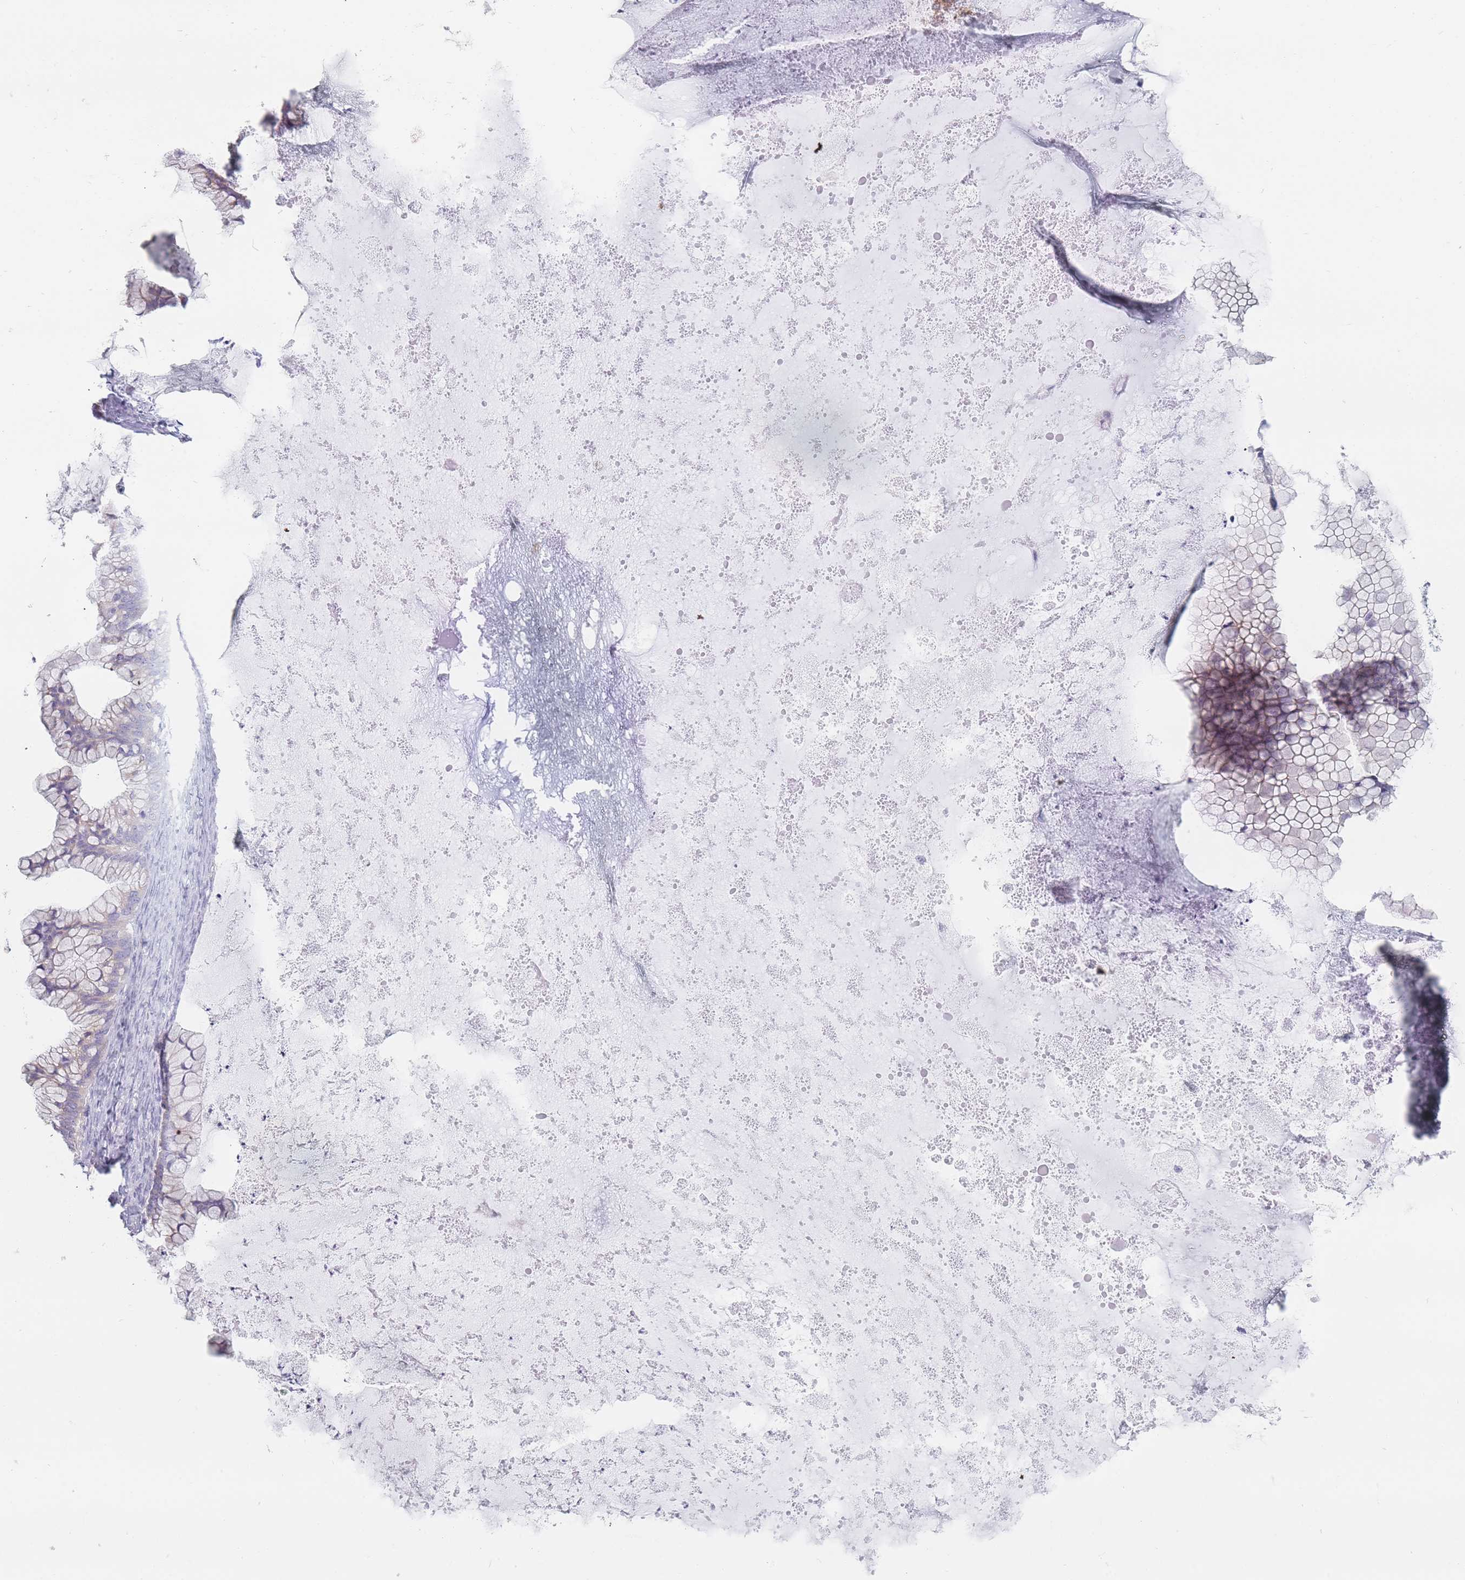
{"staining": {"intensity": "negative", "quantity": "none", "location": "none"}, "tissue": "ovarian cancer", "cell_type": "Tumor cells", "image_type": "cancer", "snomed": [{"axis": "morphology", "description": "Cystadenocarcinoma, mucinous, NOS"}, {"axis": "topography", "description": "Ovary"}], "caption": "High power microscopy histopathology image of an immunohistochemistry histopathology image of ovarian cancer, revealing no significant positivity in tumor cells.", "gene": "ERBIN", "patient": {"sex": "female", "age": 35}}